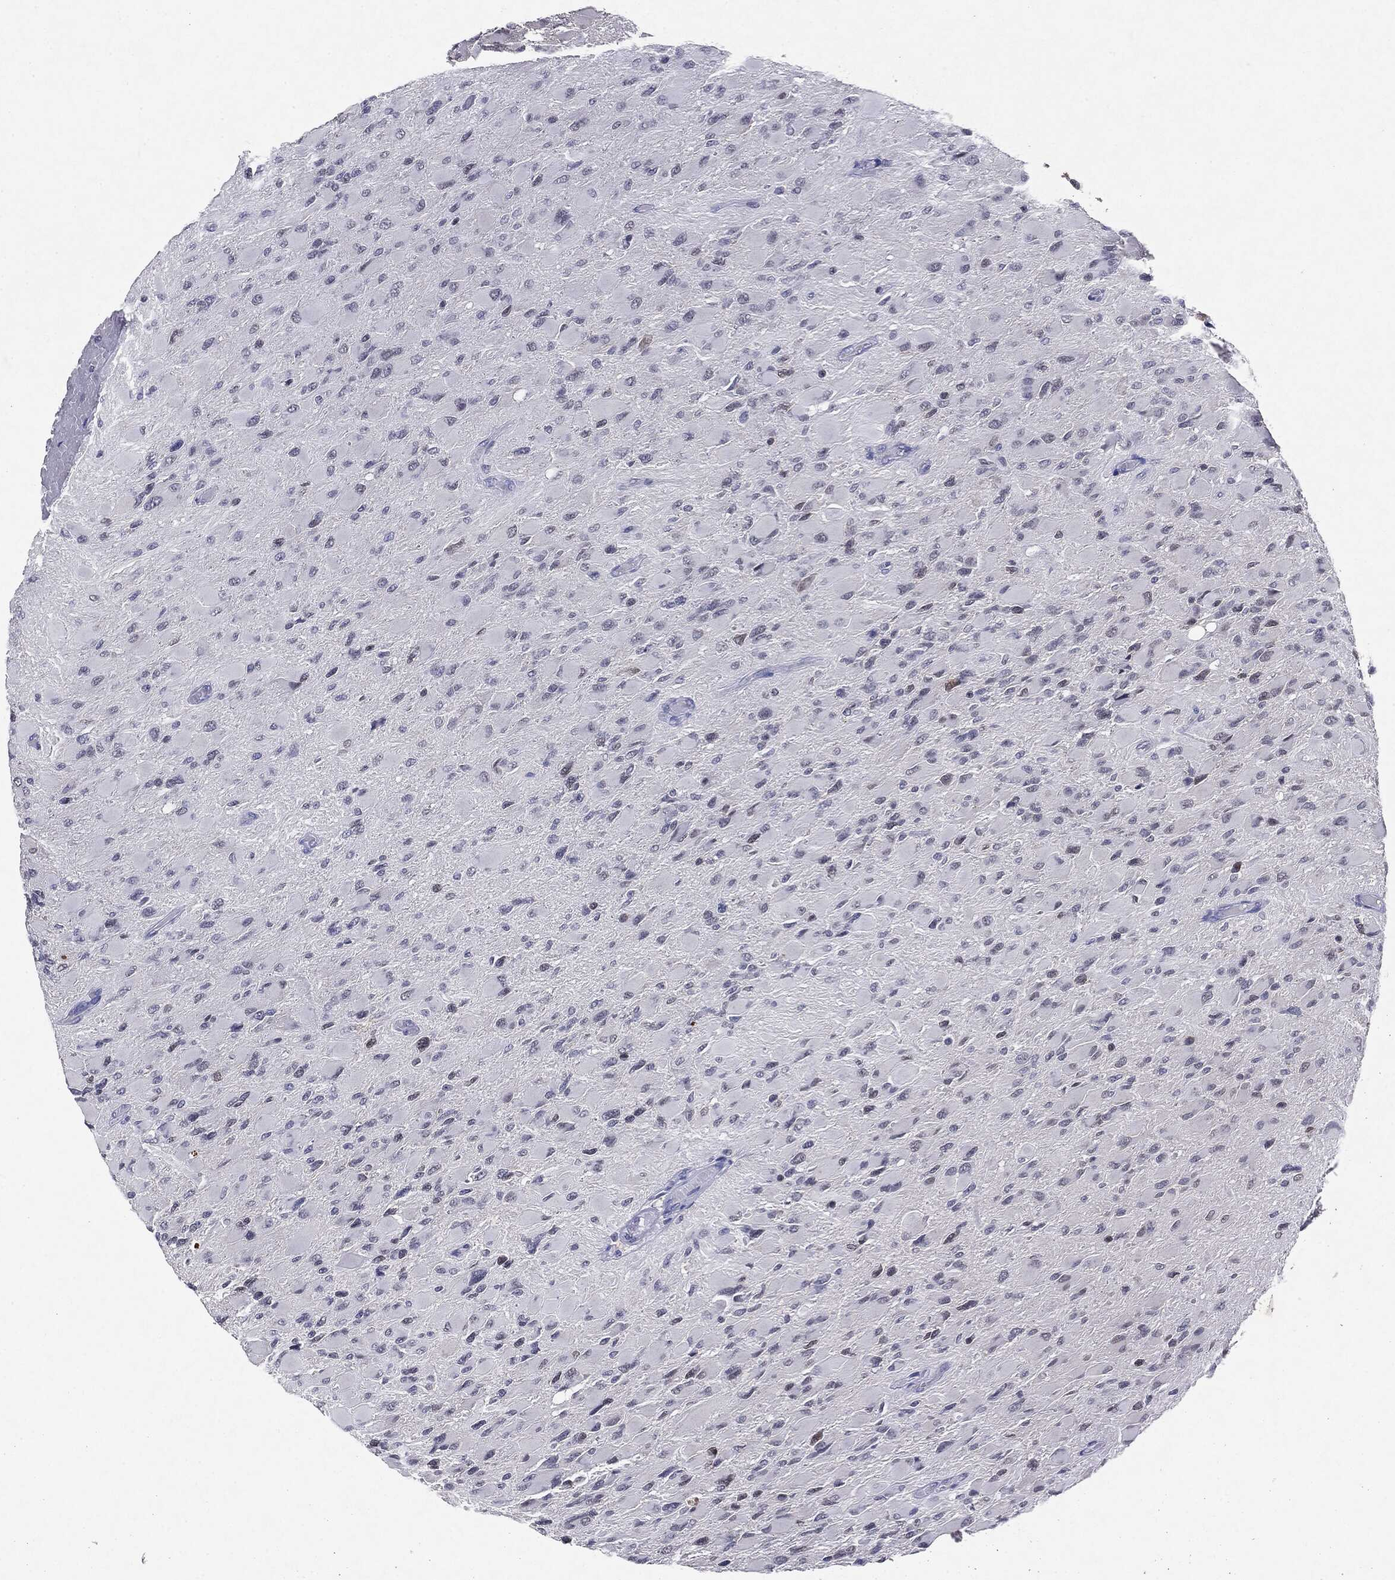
{"staining": {"intensity": "negative", "quantity": "none", "location": "none"}, "tissue": "glioma", "cell_type": "Tumor cells", "image_type": "cancer", "snomed": [{"axis": "morphology", "description": "Glioma, malignant, High grade"}, {"axis": "topography", "description": "Cerebral cortex"}], "caption": "A micrograph of glioma stained for a protein demonstrates no brown staining in tumor cells. The staining is performed using DAB (3,3'-diaminobenzidine) brown chromogen with nuclei counter-stained in using hematoxylin.", "gene": "KIF2C", "patient": {"sex": "female", "age": 36}}